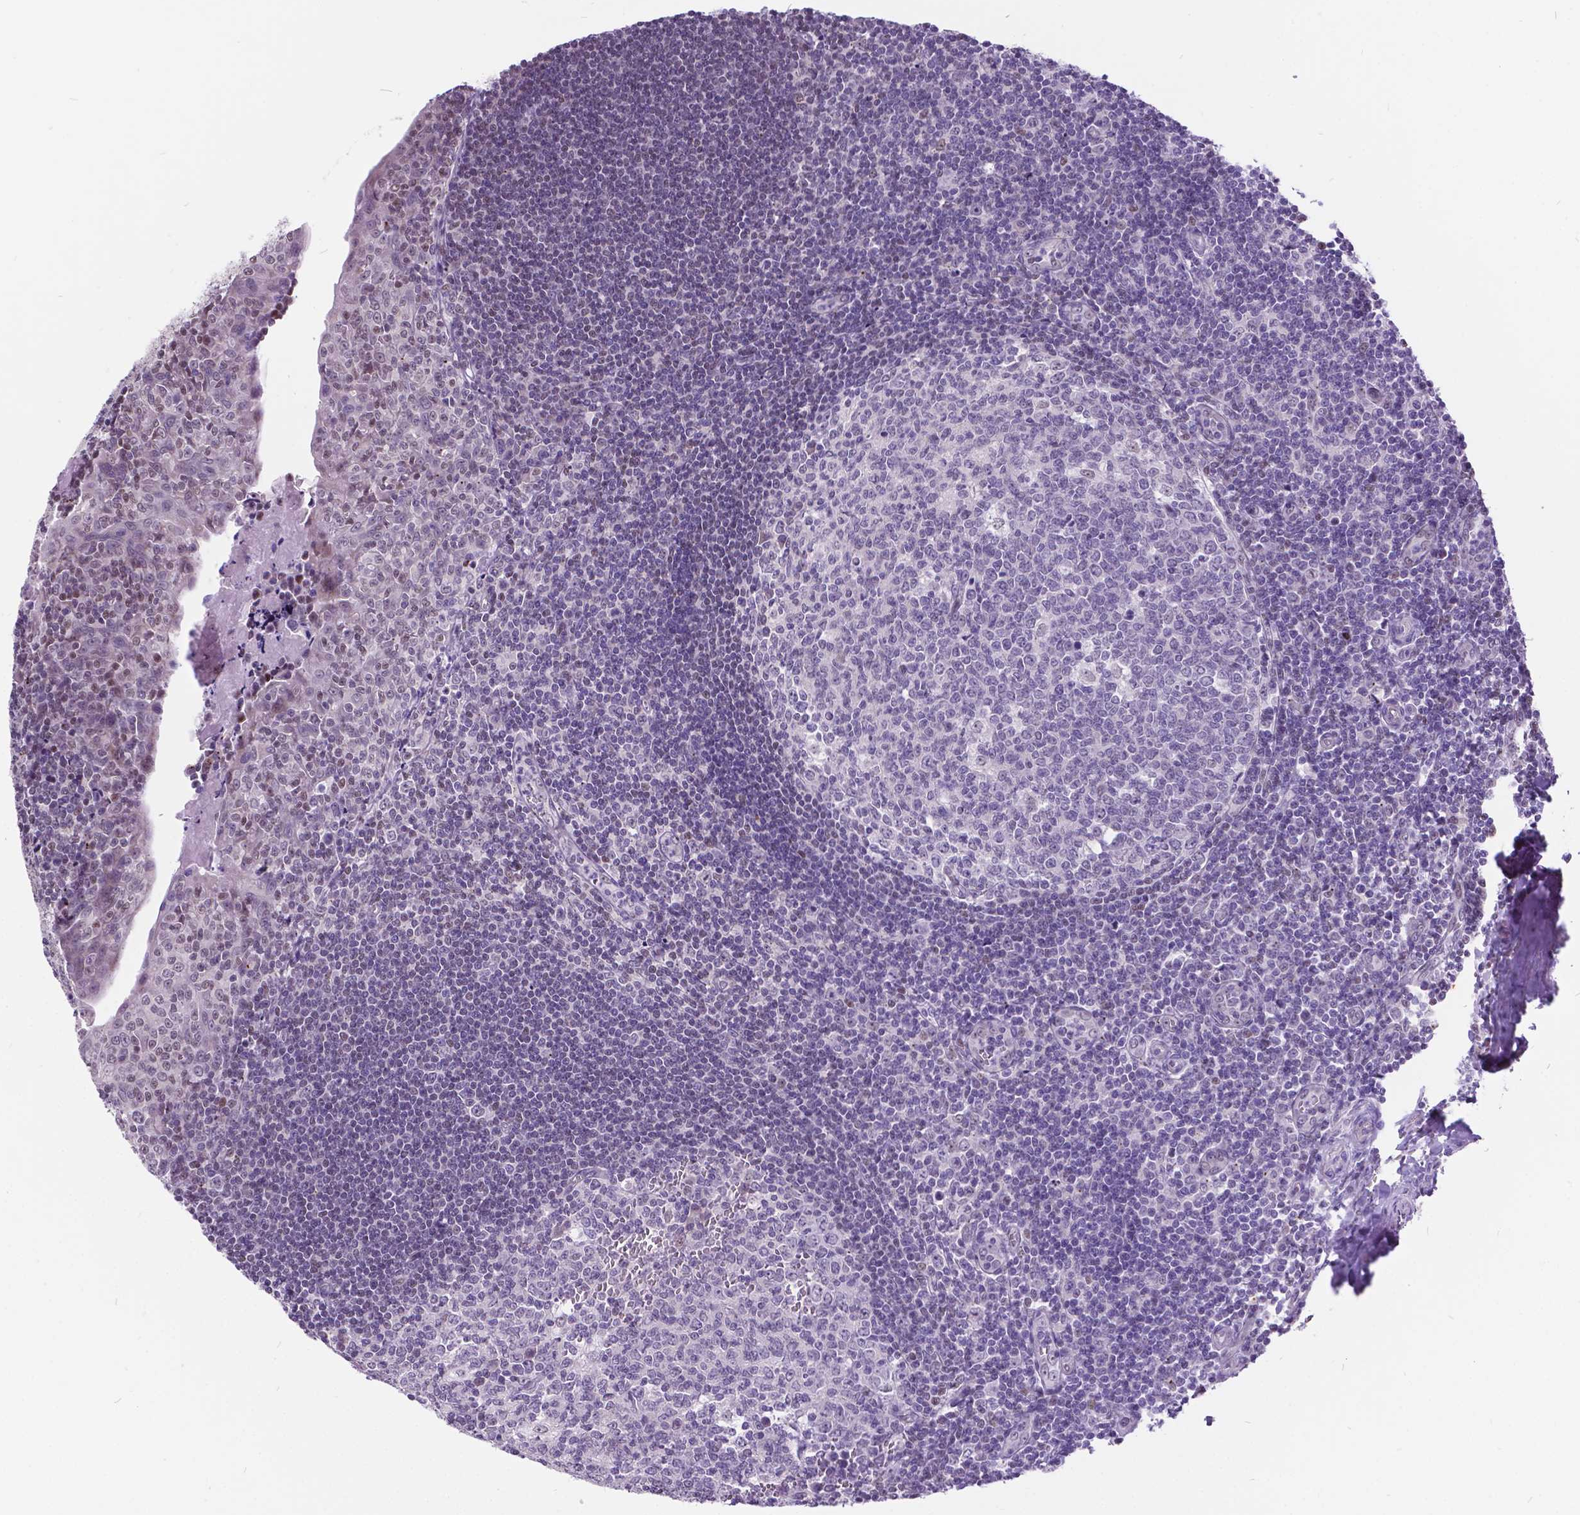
{"staining": {"intensity": "negative", "quantity": "none", "location": "none"}, "tissue": "tonsil", "cell_type": "Germinal center cells", "image_type": "normal", "snomed": [{"axis": "morphology", "description": "Normal tissue, NOS"}, {"axis": "morphology", "description": "Inflammation, NOS"}, {"axis": "topography", "description": "Tonsil"}], "caption": "DAB immunohistochemical staining of normal tonsil reveals no significant positivity in germinal center cells. (DAB immunohistochemistry, high magnification).", "gene": "DPF3", "patient": {"sex": "female", "age": 31}}